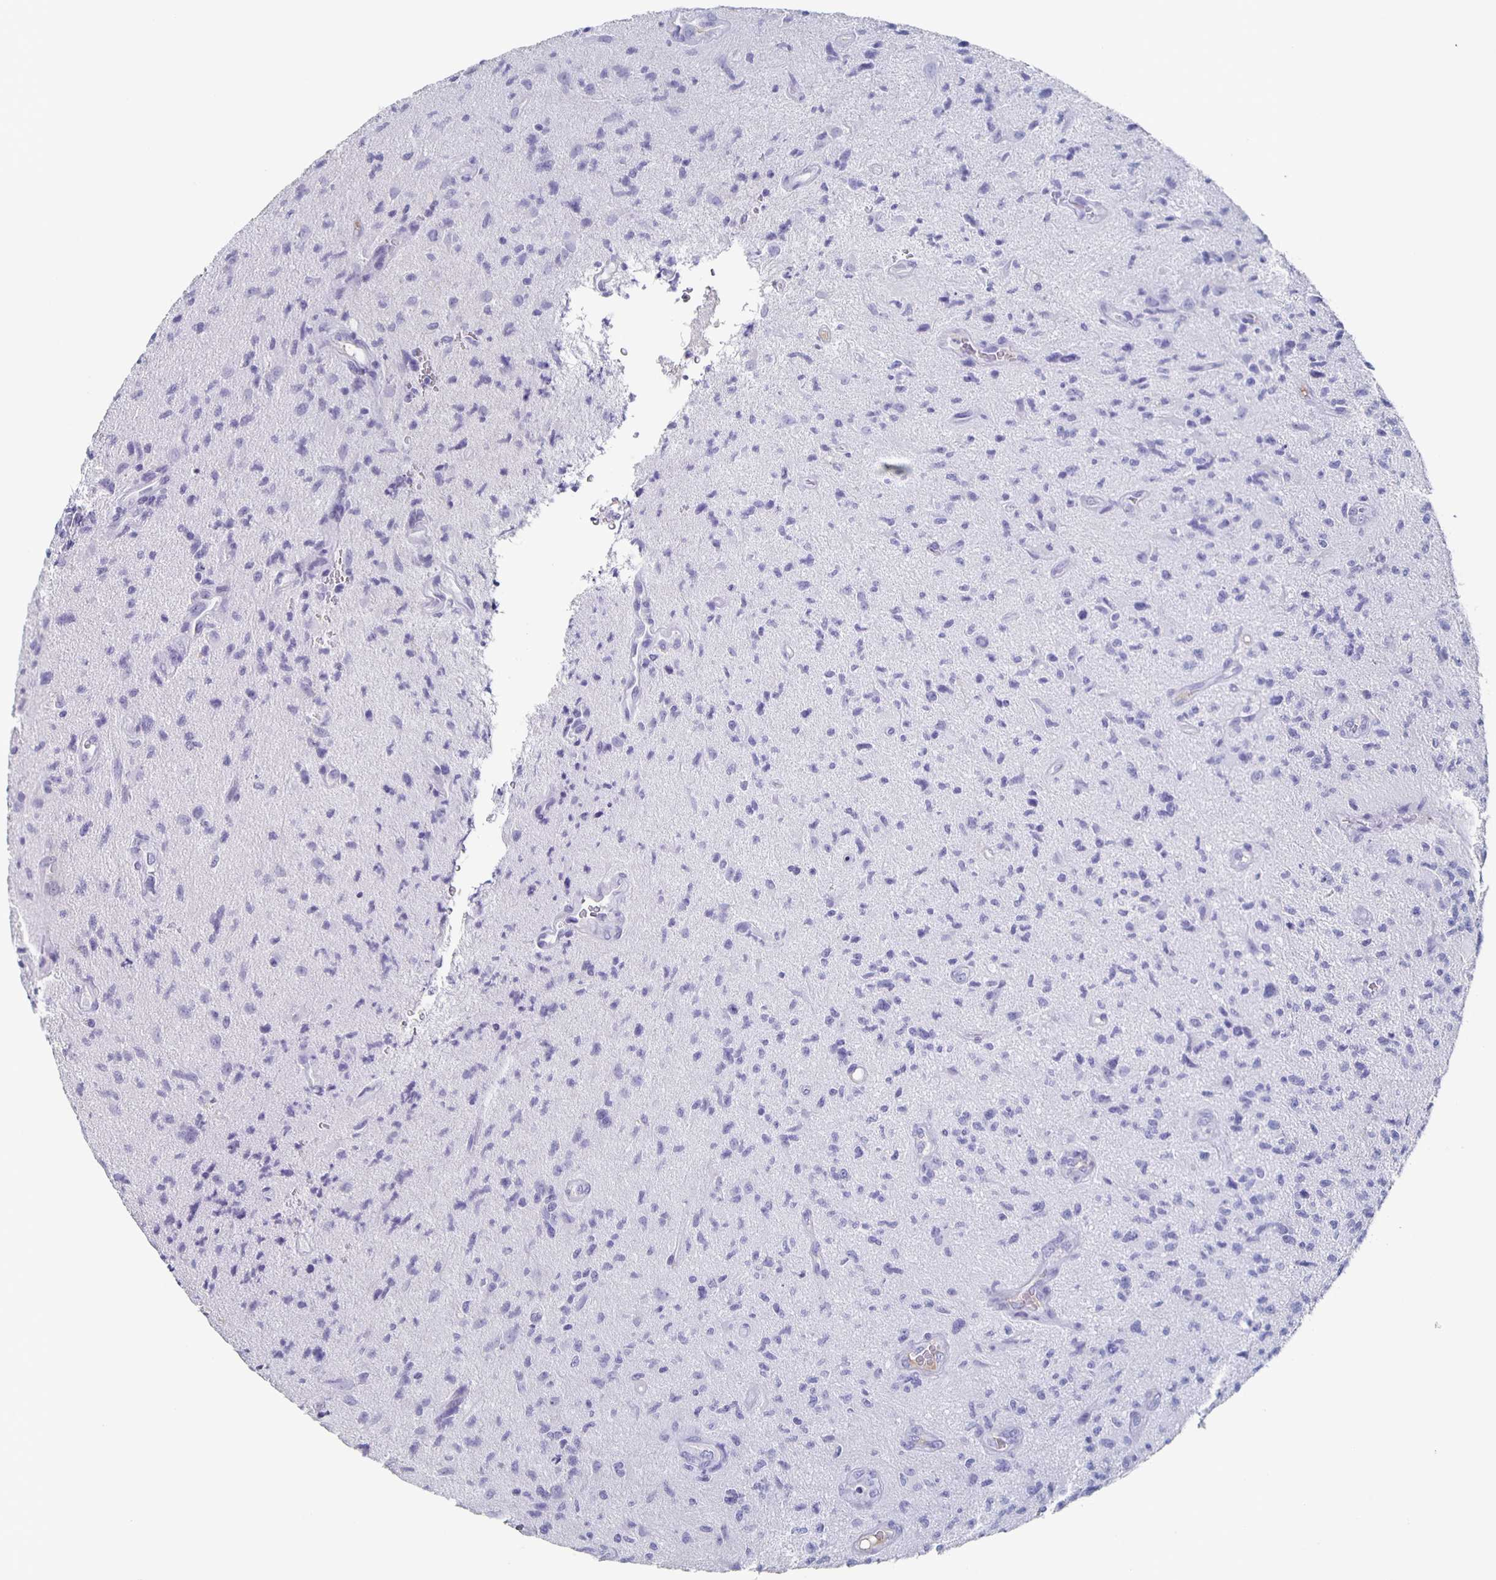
{"staining": {"intensity": "negative", "quantity": "none", "location": "none"}, "tissue": "glioma", "cell_type": "Tumor cells", "image_type": "cancer", "snomed": [{"axis": "morphology", "description": "Glioma, malignant, High grade"}, {"axis": "topography", "description": "Brain"}], "caption": "High magnification brightfield microscopy of malignant glioma (high-grade) stained with DAB (3,3'-diaminobenzidine) (brown) and counterstained with hematoxylin (blue): tumor cells show no significant expression.", "gene": "FGA", "patient": {"sex": "male", "age": 67}}